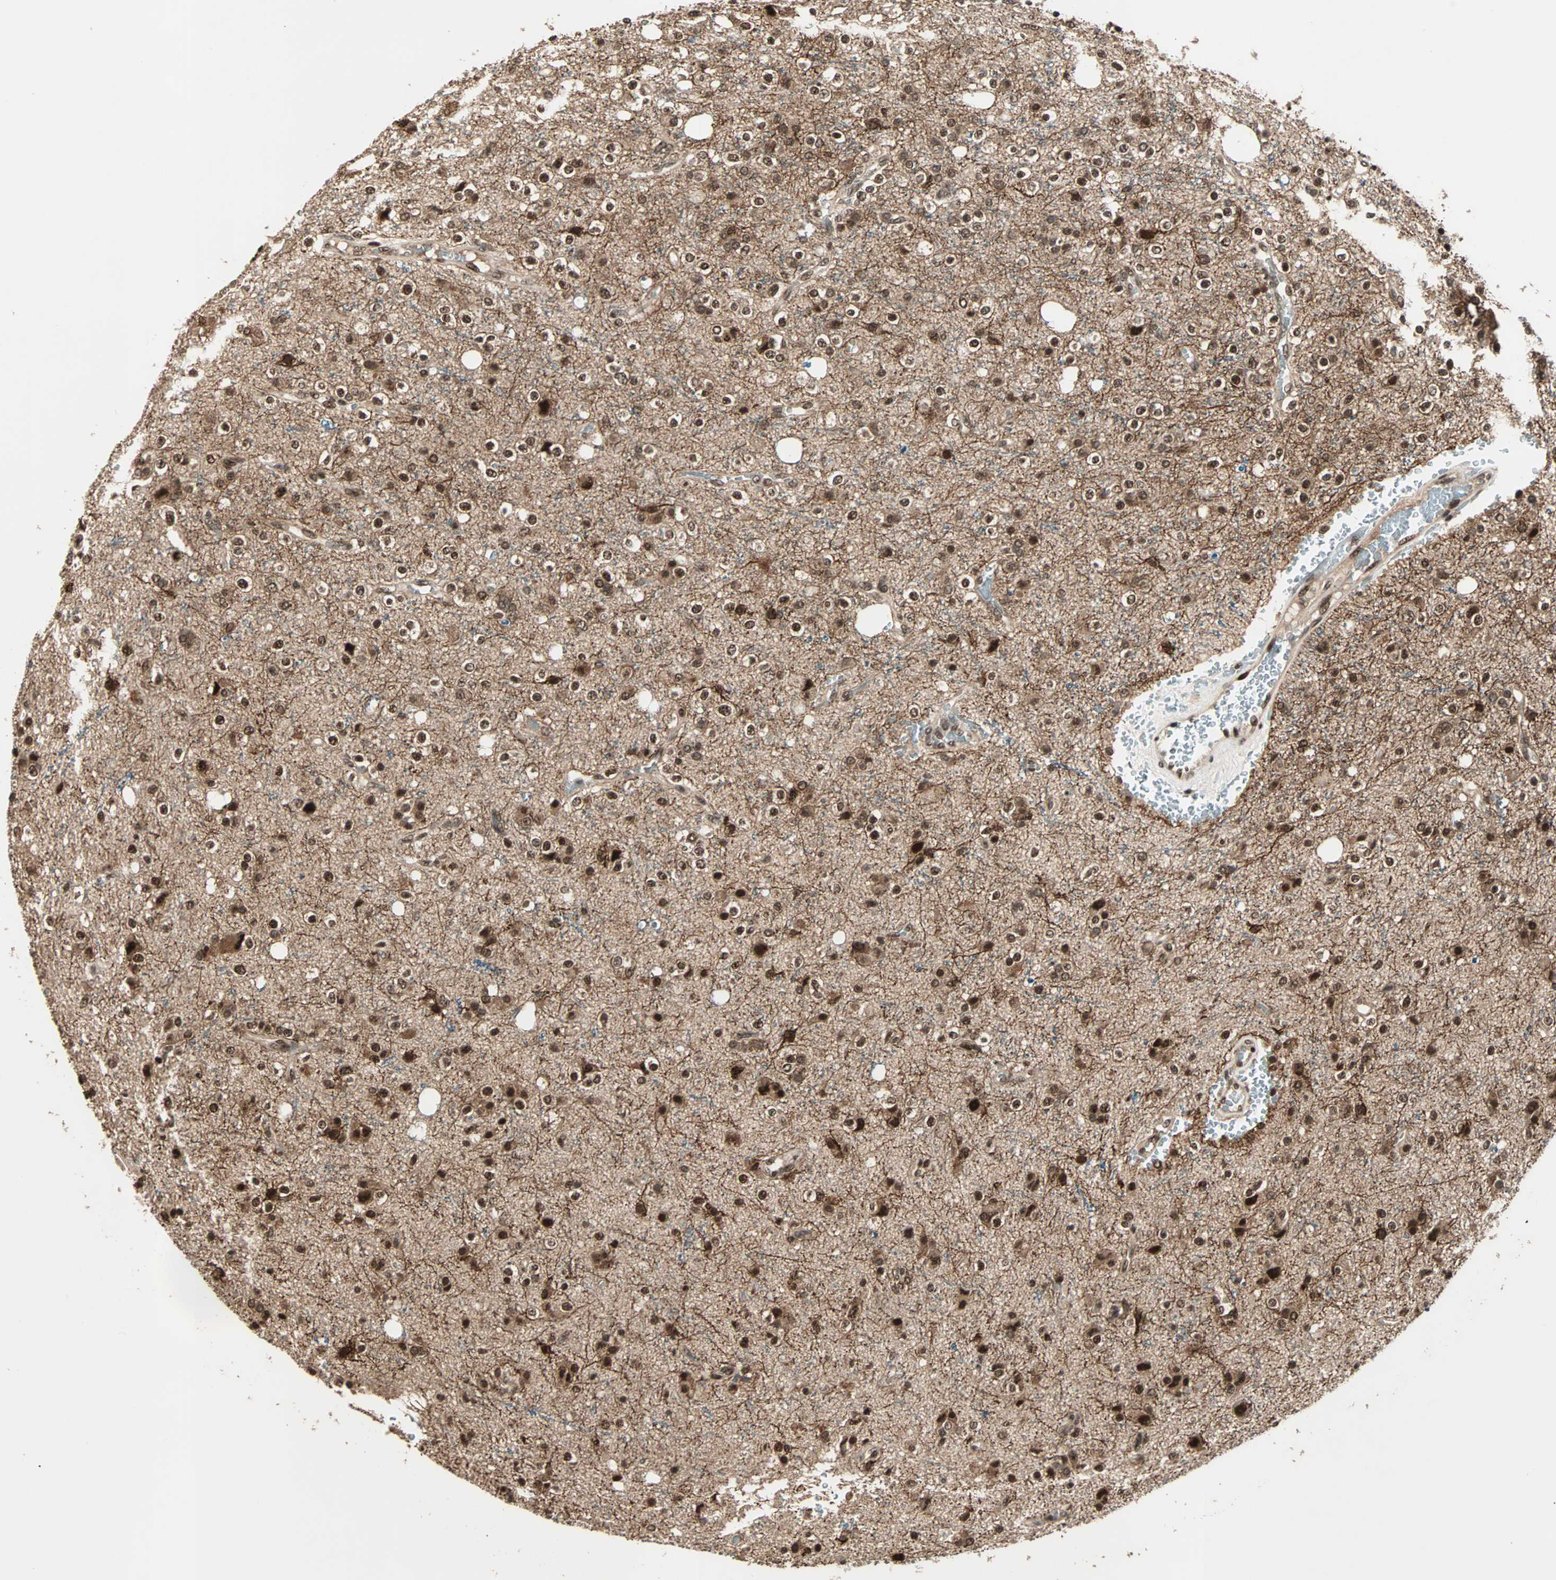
{"staining": {"intensity": "strong", "quantity": ">75%", "location": "cytoplasmic/membranous,nuclear"}, "tissue": "glioma", "cell_type": "Tumor cells", "image_type": "cancer", "snomed": [{"axis": "morphology", "description": "Glioma, malignant, High grade"}, {"axis": "topography", "description": "Brain"}], "caption": "The immunohistochemical stain labels strong cytoplasmic/membranous and nuclear staining in tumor cells of malignant high-grade glioma tissue.", "gene": "ZNF44", "patient": {"sex": "male", "age": 47}}